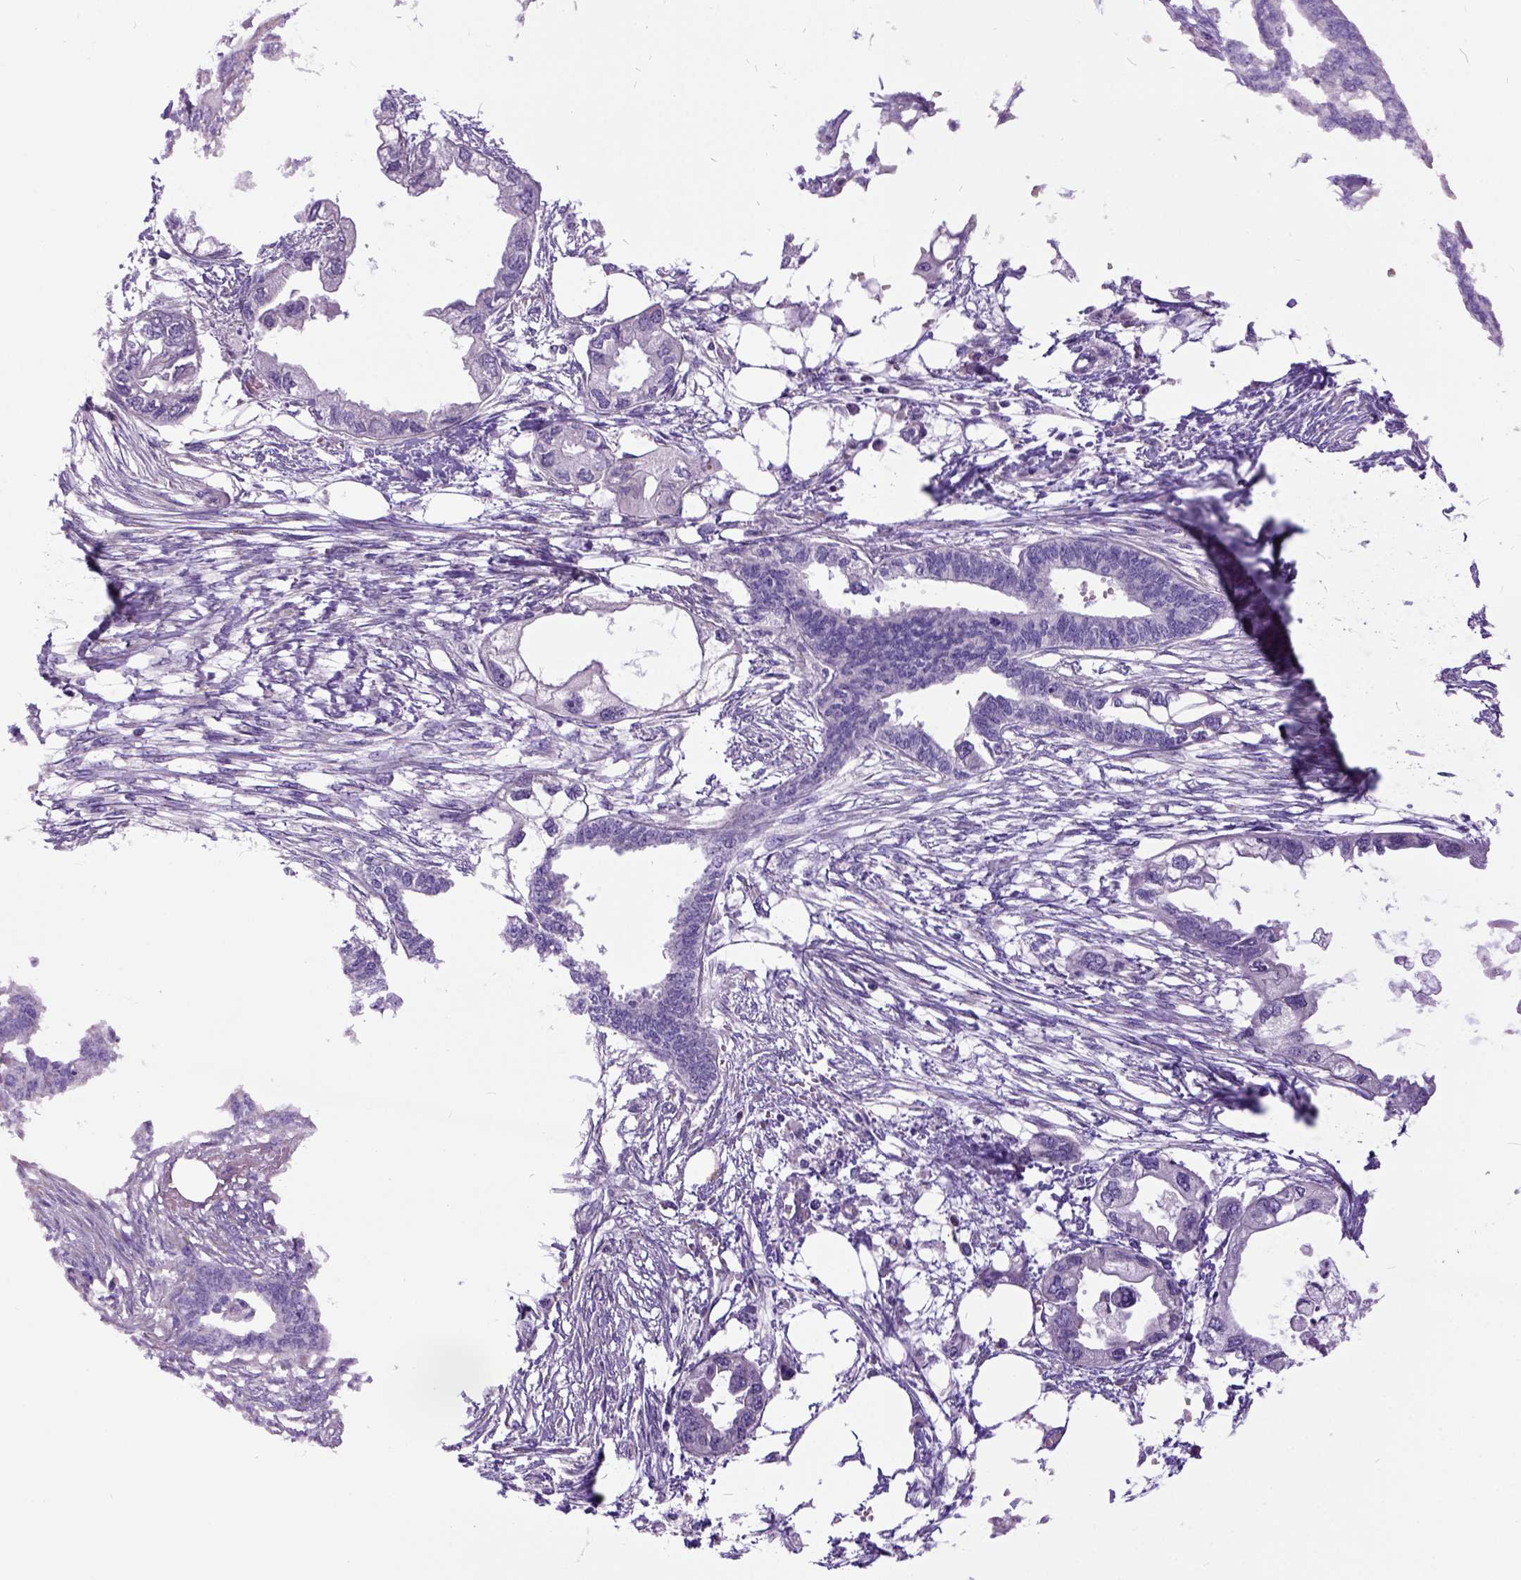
{"staining": {"intensity": "negative", "quantity": "none", "location": "none"}, "tissue": "endometrial cancer", "cell_type": "Tumor cells", "image_type": "cancer", "snomed": [{"axis": "morphology", "description": "Adenocarcinoma, NOS"}, {"axis": "morphology", "description": "Adenocarcinoma, metastatic, NOS"}, {"axis": "topography", "description": "Adipose tissue"}, {"axis": "topography", "description": "Endometrium"}], "caption": "Immunohistochemistry of human metastatic adenocarcinoma (endometrial) displays no staining in tumor cells.", "gene": "NEK5", "patient": {"sex": "female", "age": 67}}